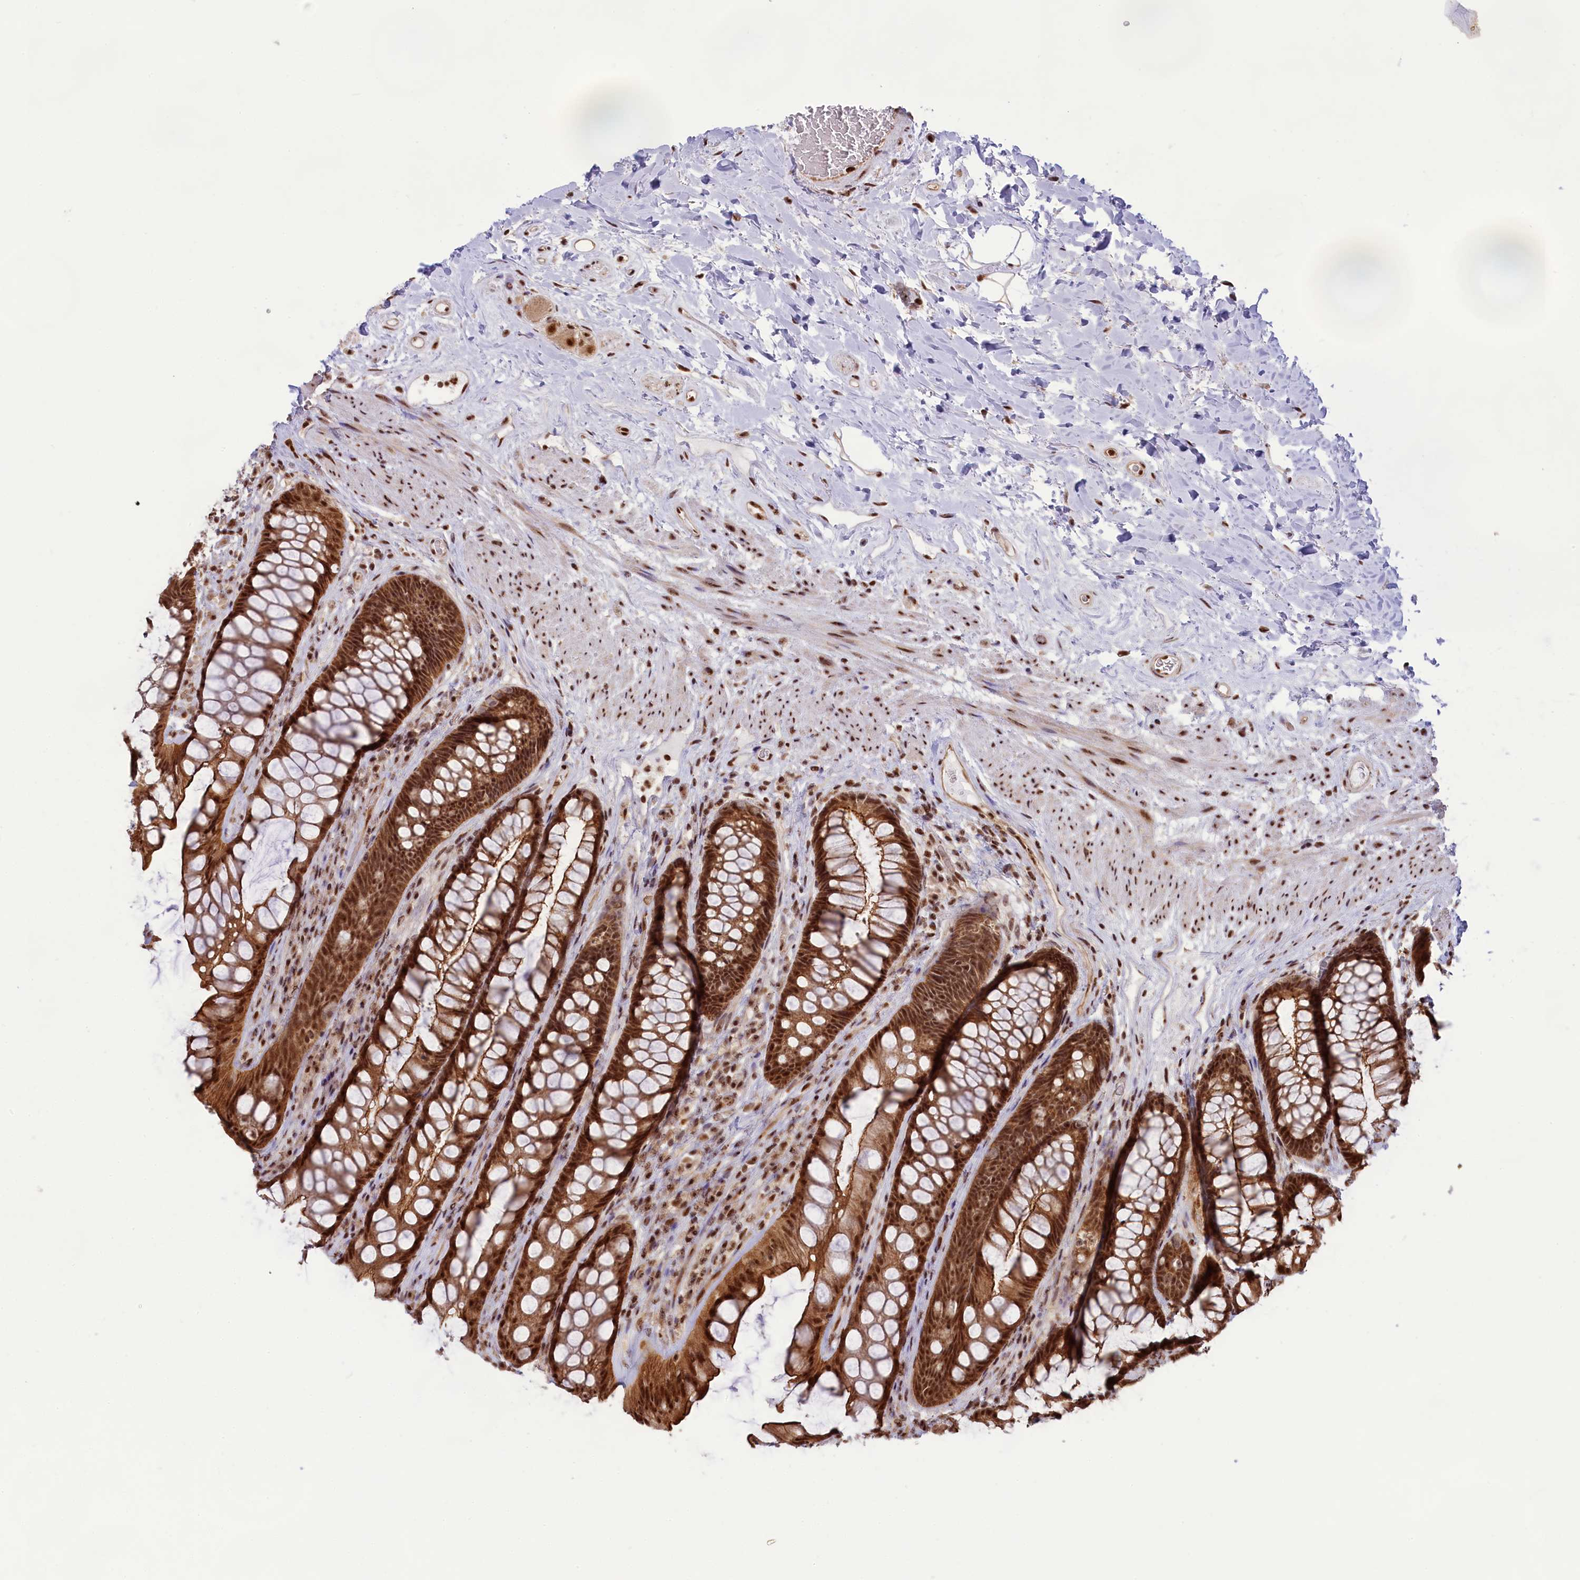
{"staining": {"intensity": "strong", "quantity": ">75%", "location": "cytoplasmic/membranous,nuclear"}, "tissue": "rectum", "cell_type": "Glandular cells", "image_type": "normal", "snomed": [{"axis": "morphology", "description": "Normal tissue, NOS"}, {"axis": "topography", "description": "Rectum"}], "caption": "This photomicrograph demonstrates immunohistochemistry staining of normal human rectum, with high strong cytoplasmic/membranous,nuclear expression in approximately >75% of glandular cells.", "gene": "CARD8", "patient": {"sex": "male", "age": 74}}